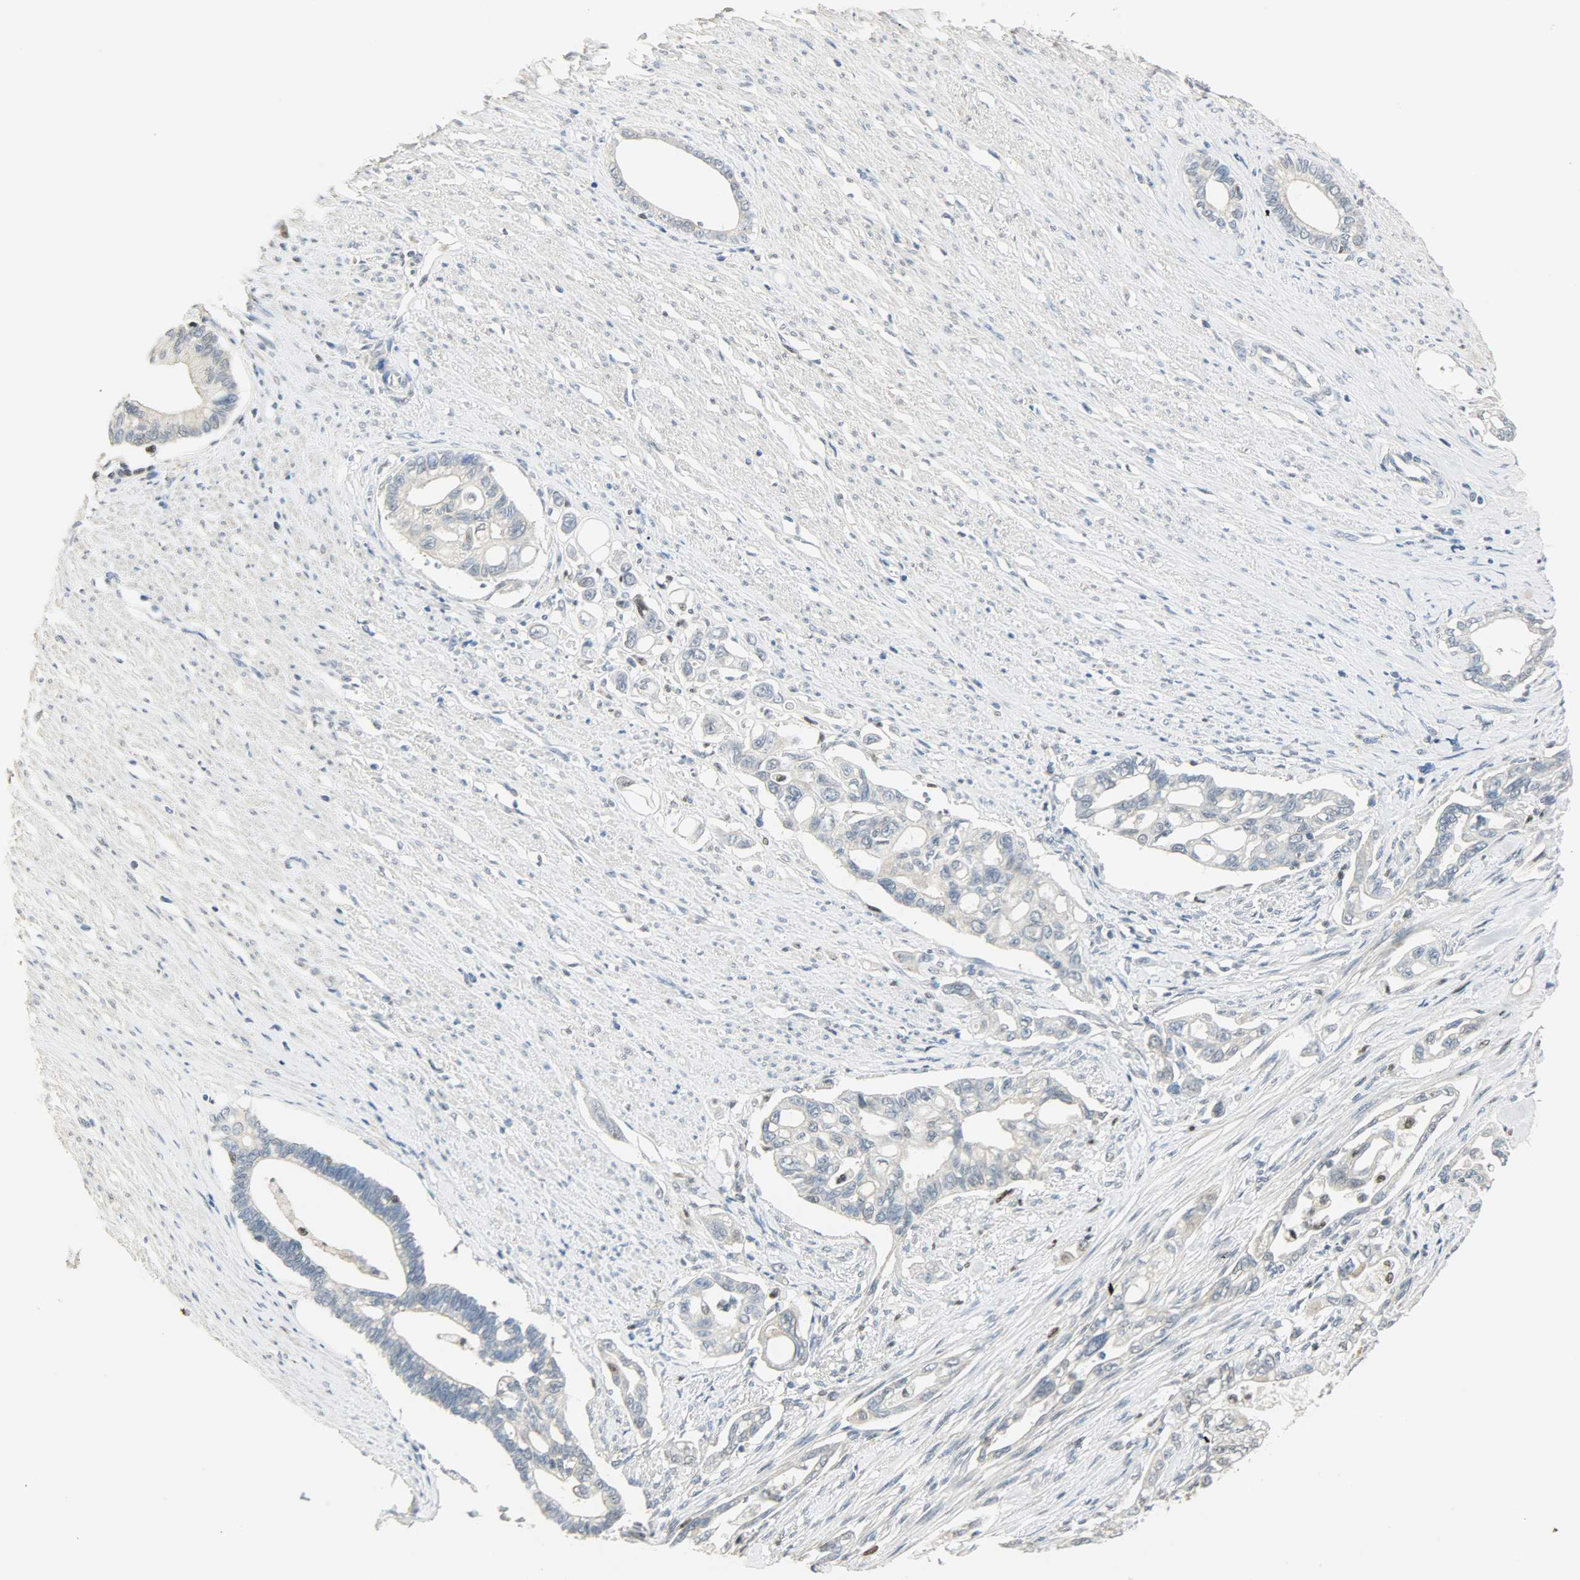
{"staining": {"intensity": "negative", "quantity": "none", "location": "none"}, "tissue": "pancreatic cancer", "cell_type": "Tumor cells", "image_type": "cancer", "snomed": [{"axis": "morphology", "description": "Normal tissue, NOS"}, {"axis": "topography", "description": "Pancreas"}], "caption": "Immunohistochemistry (IHC) micrograph of pancreatic cancer stained for a protein (brown), which displays no staining in tumor cells. (Stains: DAB (3,3'-diaminobenzidine) immunohistochemistry (IHC) with hematoxylin counter stain, Microscopy: brightfield microscopy at high magnification).", "gene": "PPARG", "patient": {"sex": "male", "age": 42}}